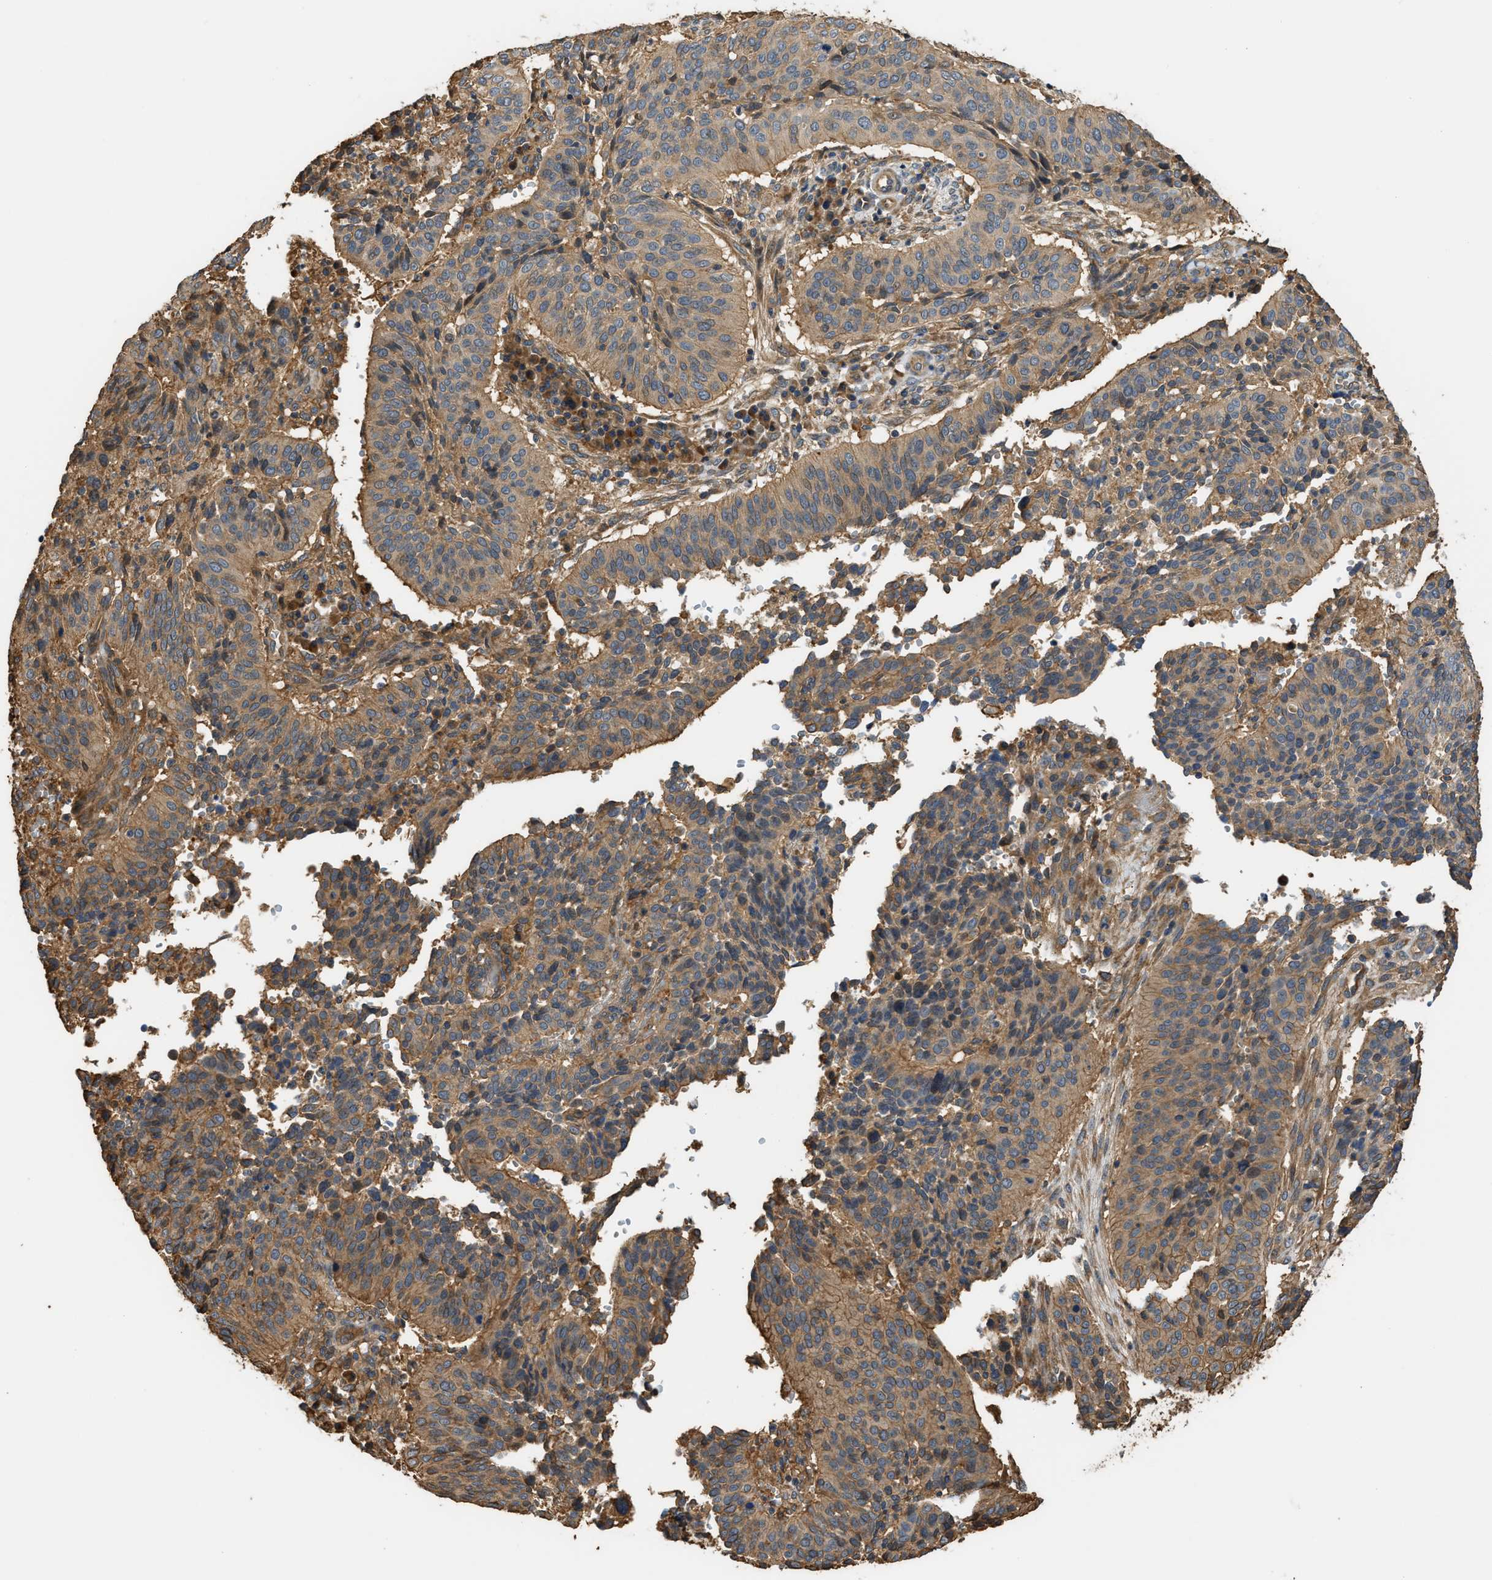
{"staining": {"intensity": "moderate", "quantity": ">75%", "location": "cytoplasmic/membranous"}, "tissue": "cervical cancer", "cell_type": "Tumor cells", "image_type": "cancer", "snomed": [{"axis": "morphology", "description": "Normal tissue, NOS"}, {"axis": "morphology", "description": "Squamous cell carcinoma, NOS"}, {"axis": "topography", "description": "Cervix"}], "caption": "Approximately >75% of tumor cells in human cervical cancer exhibit moderate cytoplasmic/membranous protein staining as visualized by brown immunohistochemical staining.", "gene": "DDHD2", "patient": {"sex": "female", "age": 39}}